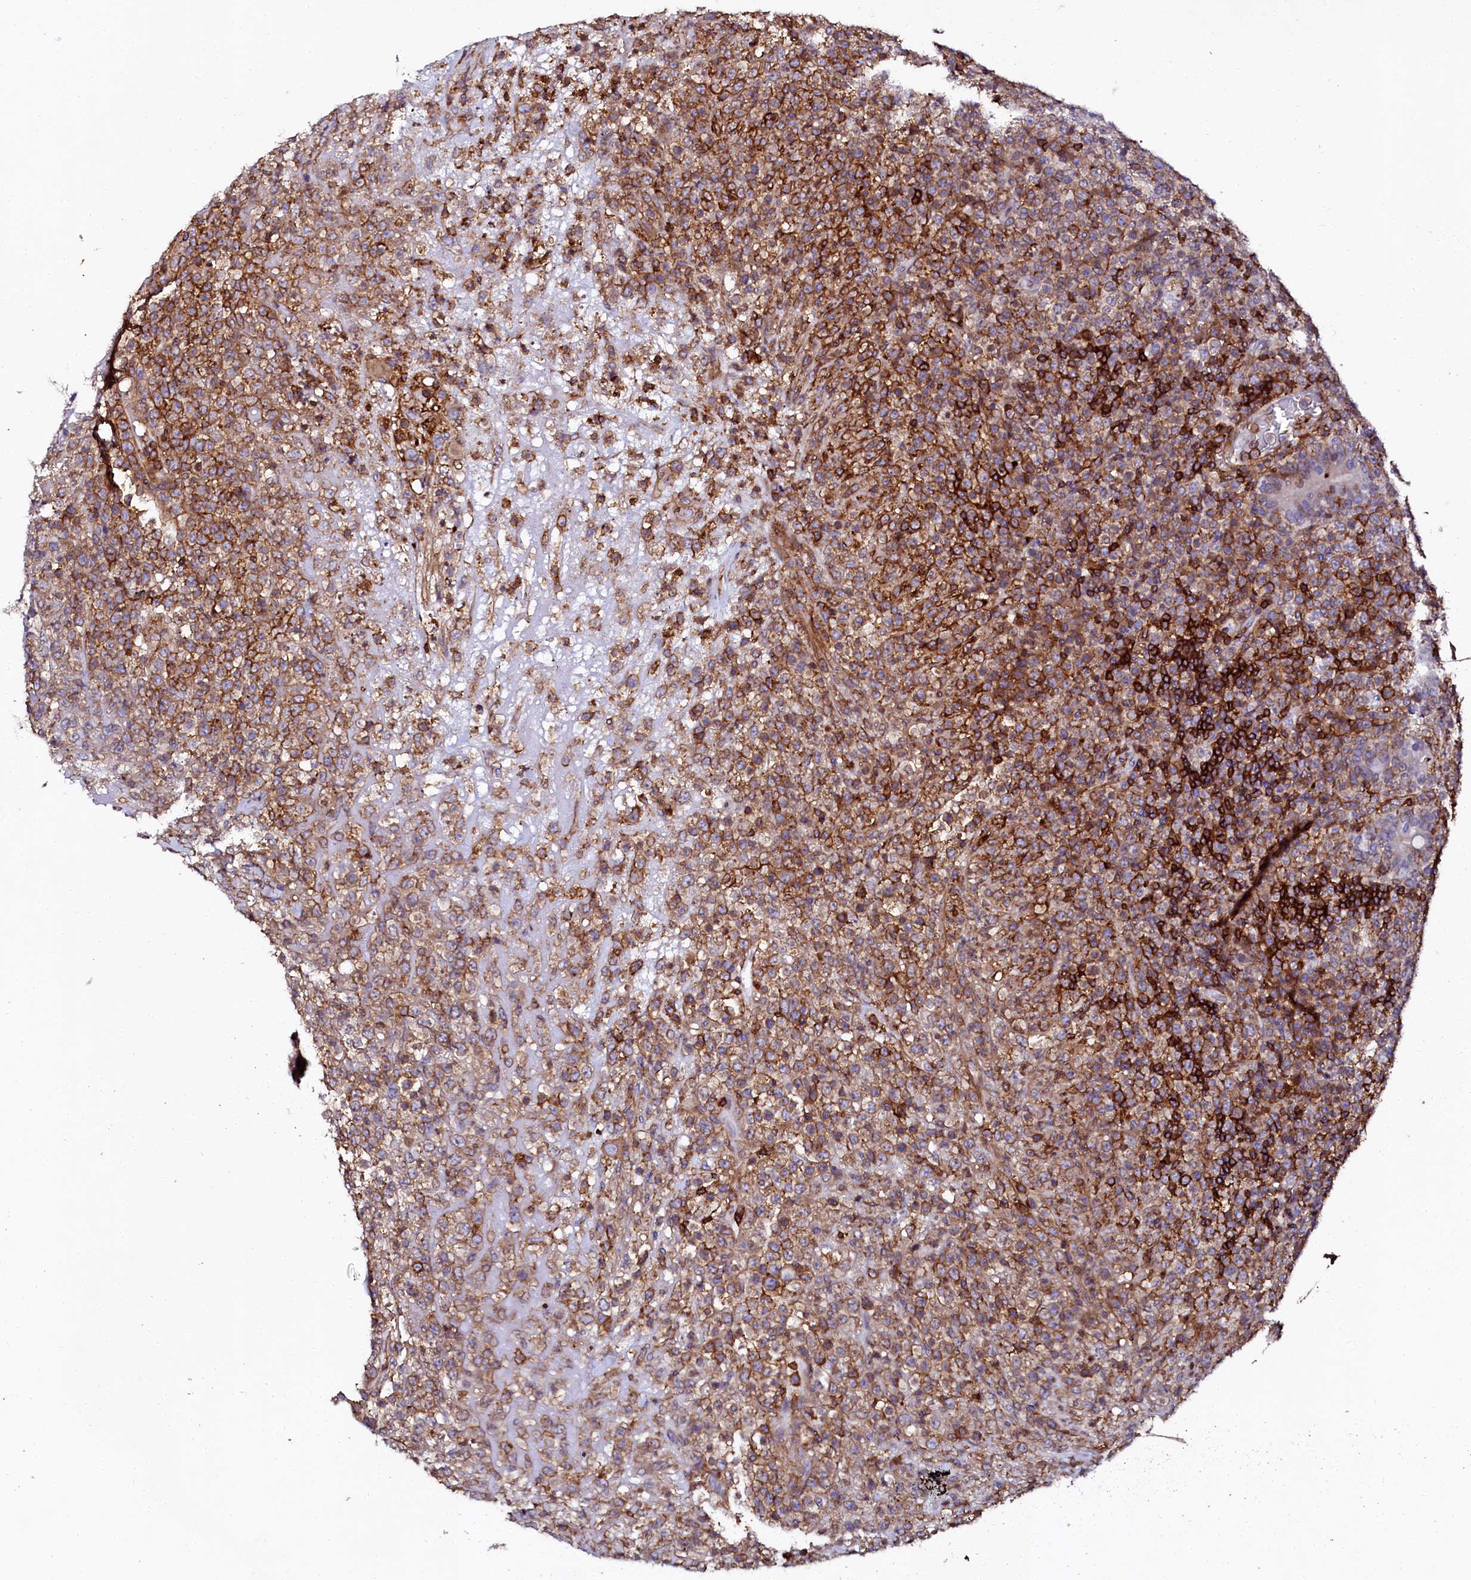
{"staining": {"intensity": "moderate", "quantity": ">75%", "location": "cytoplasmic/membranous"}, "tissue": "lymphoma", "cell_type": "Tumor cells", "image_type": "cancer", "snomed": [{"axis": "morphology", "description": "Malignant lymphoma, non-Hodgkin's type, High grade"}, {"axis": "topography", "description": "Colon"}], "caption": "The micrograph exhibits a brown stain indicating the presence of a protein in the cytoplasmic/membranous of tumor cells in high-grade malignant lymphoma, non-Hodgkin's type.", "gene": "AAAS", "patient": {"sex": "female", "age": 53}}